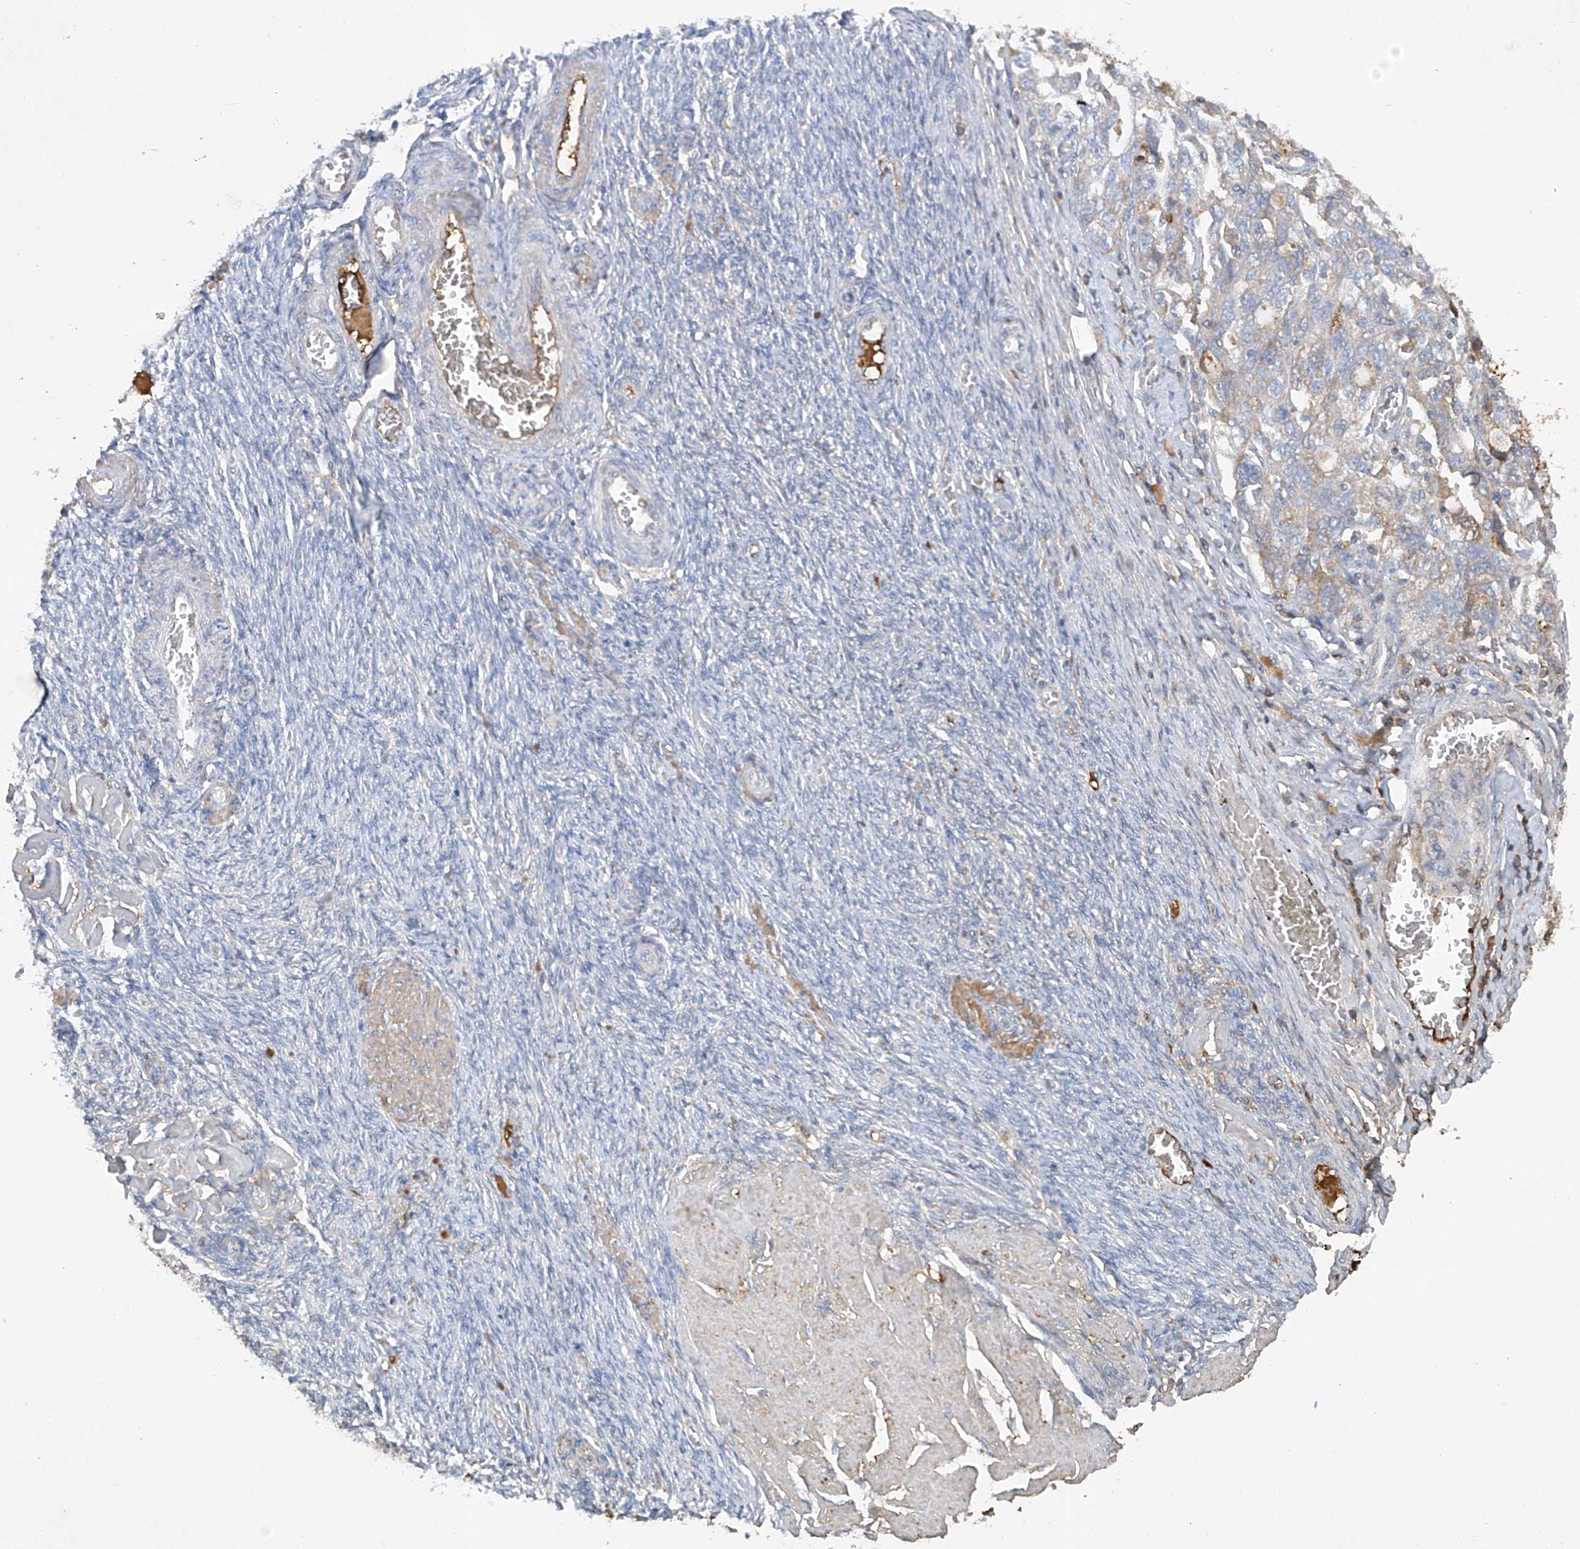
{"staining": {"intensity": "weak", "quantity": "<25%", "location": "cytoplasmic/membranous"}, "tissue": "ovarian cancer", "cell_type": "Tumor cells", "image_type": "cancer", "snomed": [{"axis": "morphology", "description": "Carcinoma, NOS"}, {"axis": "morphology", "description": "Cystadenocarcinoma, serous, NOS"}, {"axis": "topography", "description": "Ovary"}], "caption": "The photomicrograph exhibits no staining of tumor cells in ovarian cancer (carcinoma).", "gene": "HAS3", "patient": {"sex": "female", "age": 69}}